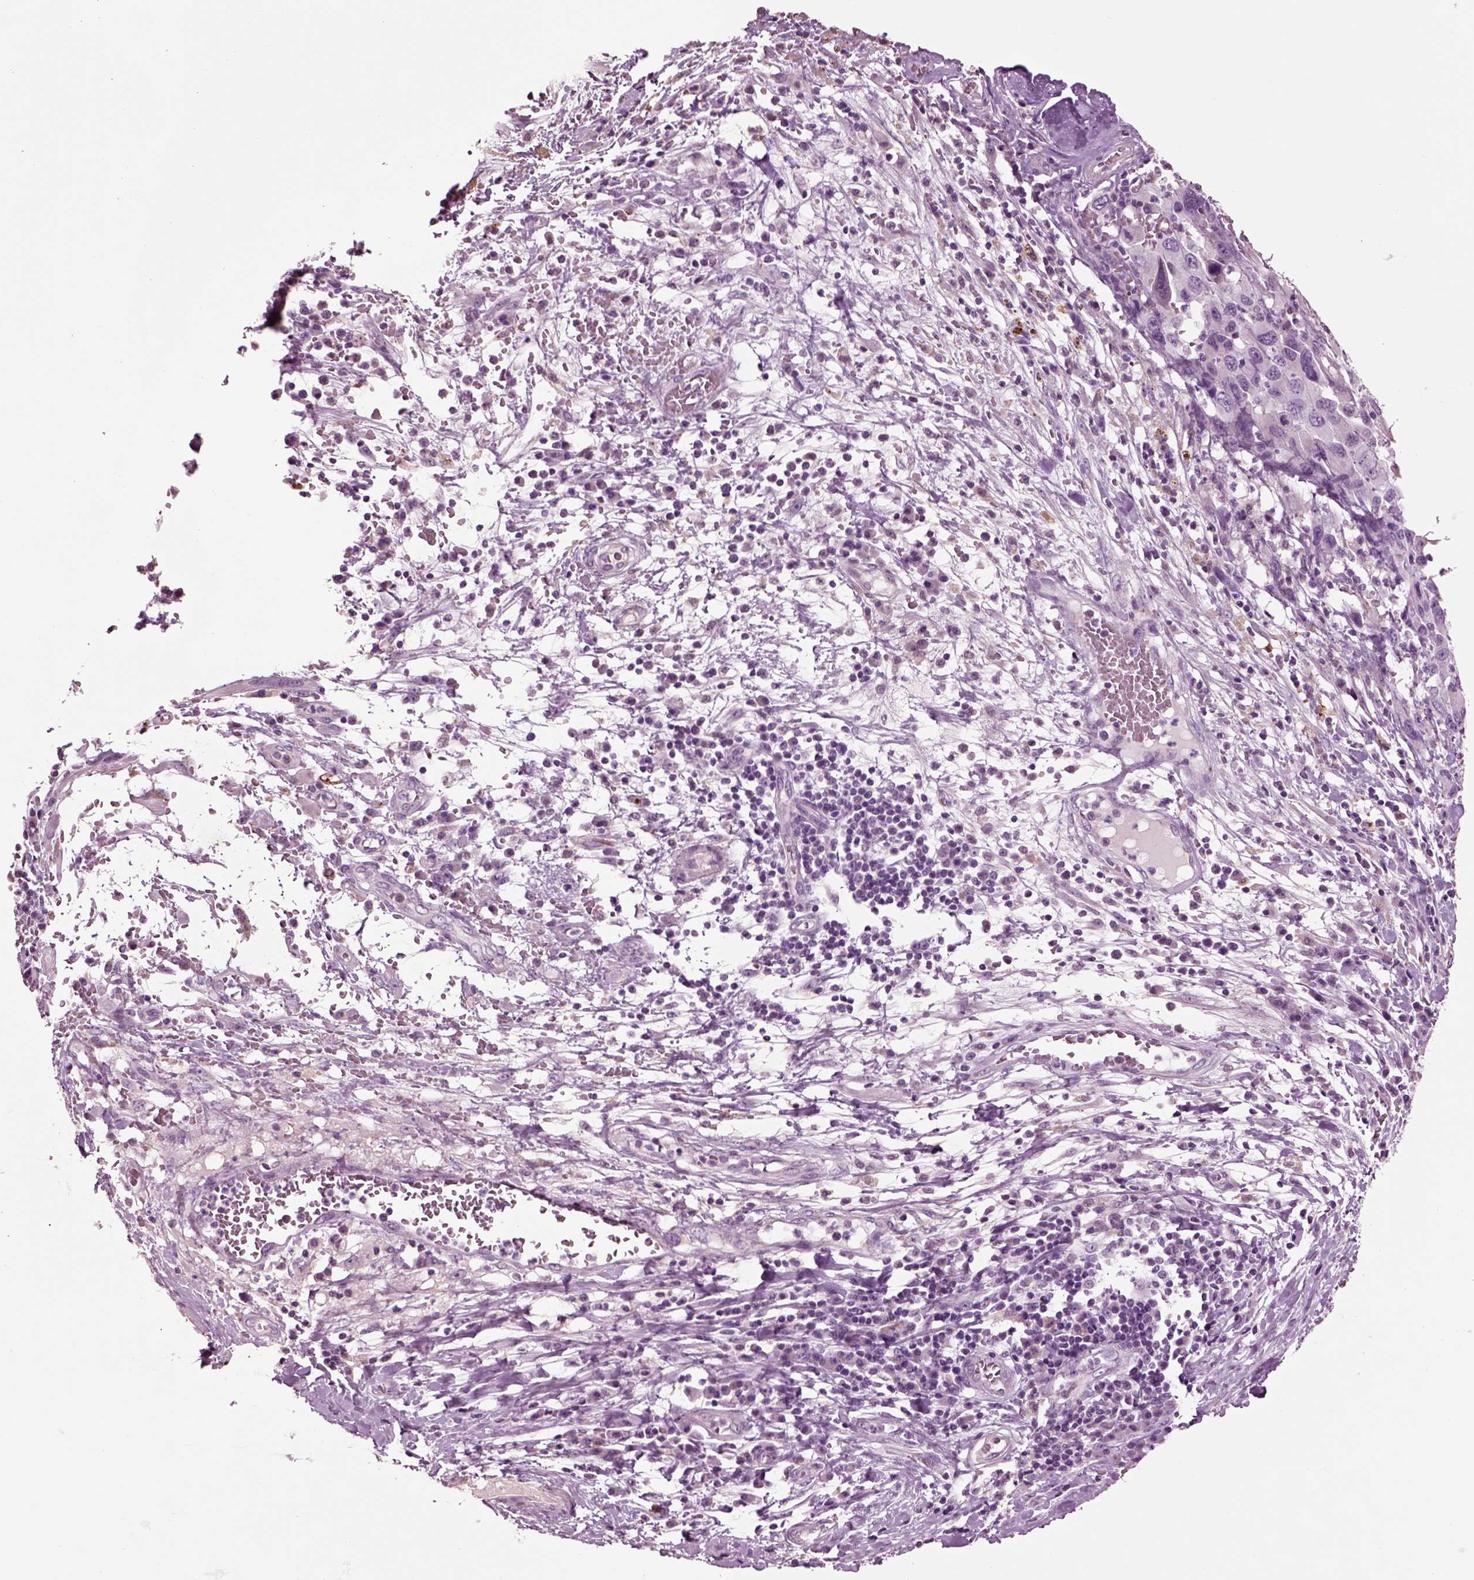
{"staining": {"intensity": "negative", "quantity": "none", "location": "none"}, "tissue": "melanoma", "cell_type": "Tumor cells", "image_type": "cancer", "snomed": [{"axis": "morphology", "description": "Malignant melanoma, NOS"}, {"axis": "topography", "description": "Skin"}], "caption": "Immunohistochemistry photomicrograph of malignant melanoma stained for a protein (brown), which demonstrates no staining in tumor cells.", "gene": "CHGB", "patient": {"sex": "female", "age": 91}}